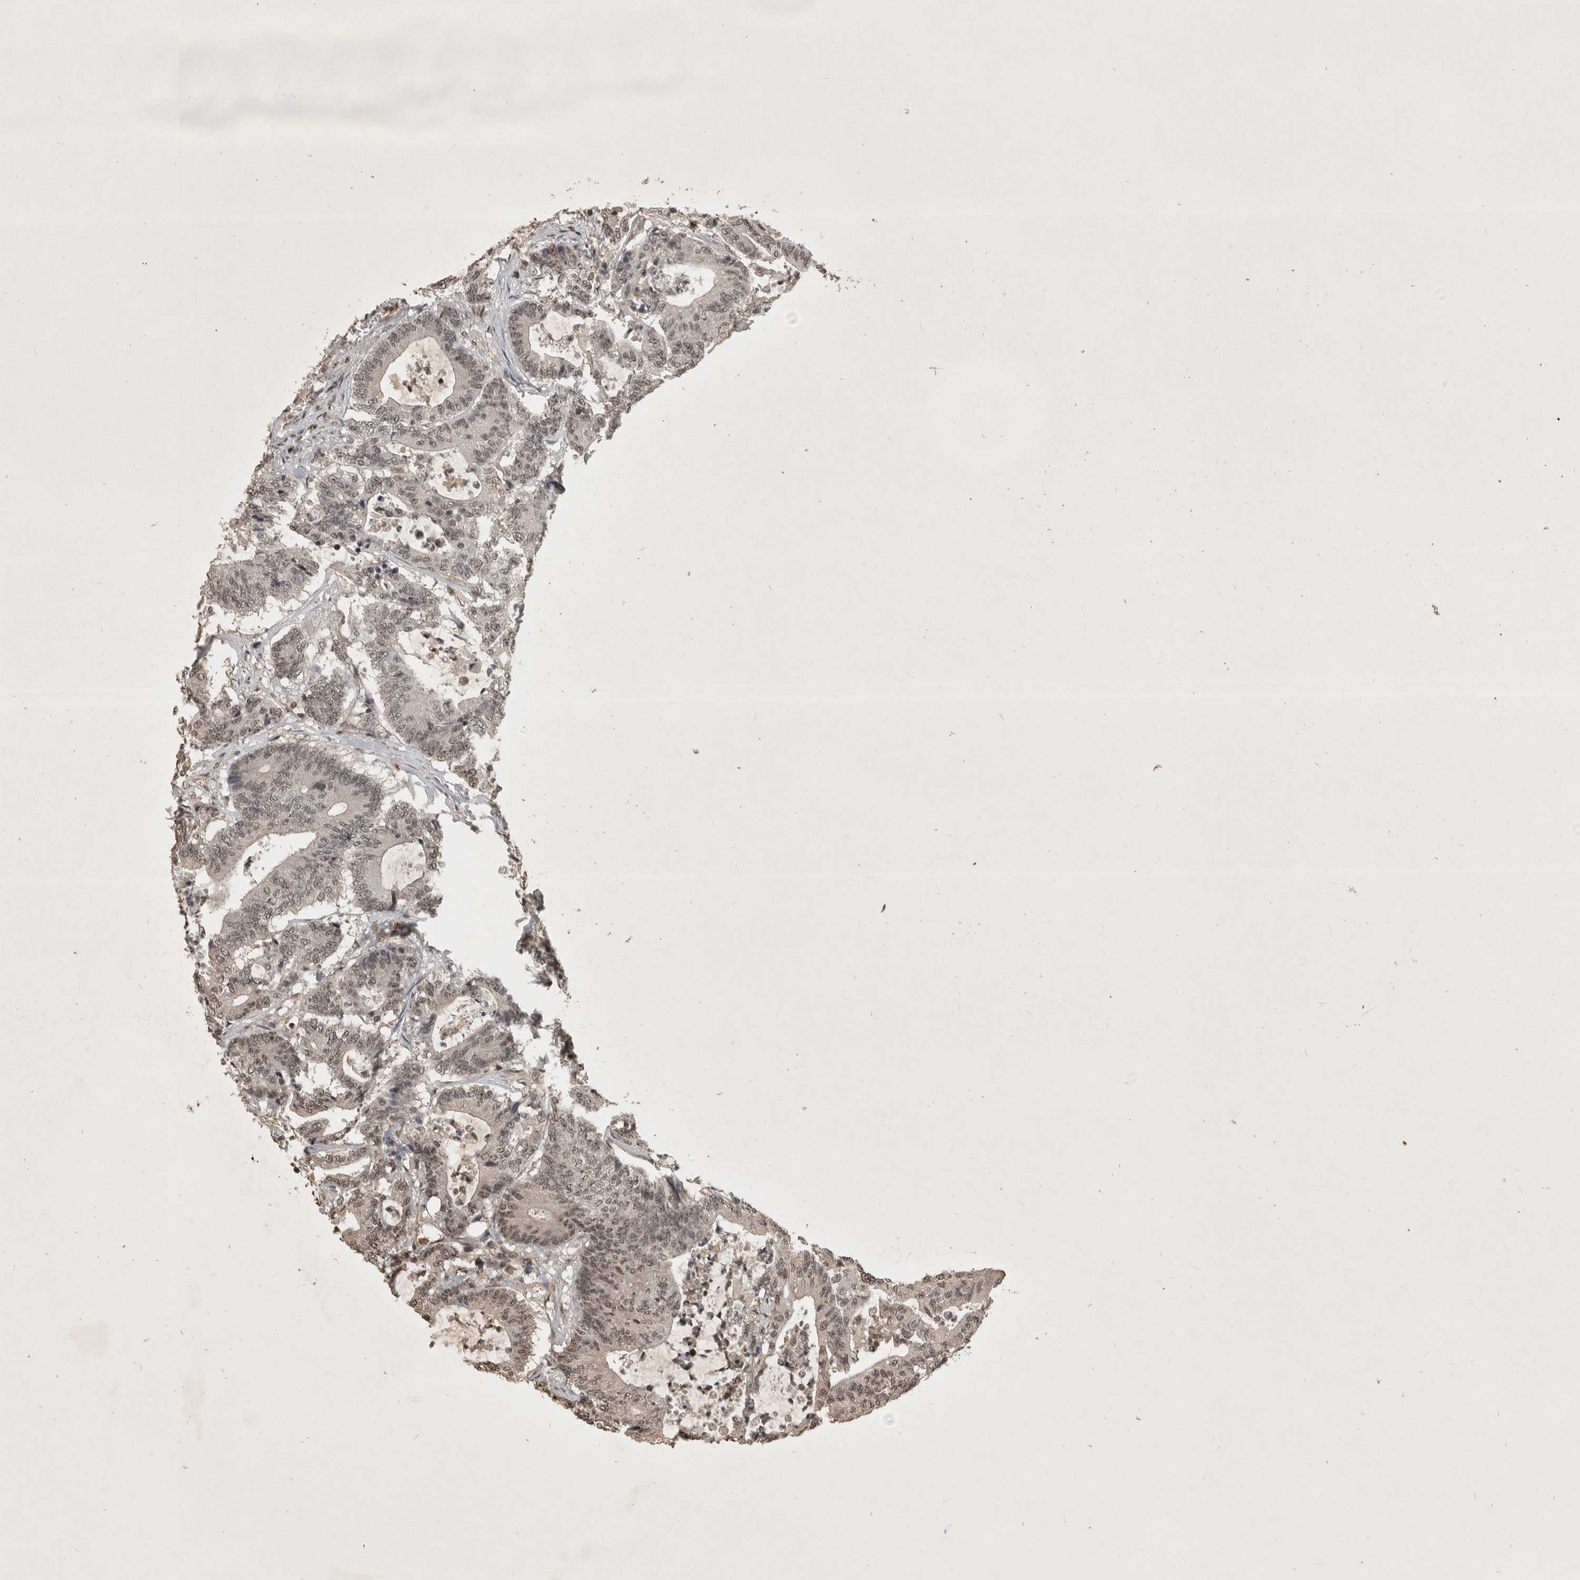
{"staining": {"intensity": "weak", "quantity": ">75%", "location": "nuclear"}, "tissue": "colorectal cancer", "cell_type": "Tumor cells", "image_type": "cancer", "snomed": [{"axis": "morphology", "description": "Adenocarcinoma, NOS"}, {"axis": "topography", "description": "Colon"}], "caption": "Colorectal cancer stained with a brown dye reveals weak nuclear positive positivity in about >75% of tumor cells.", "gene": "CBLL1", "patient": {"sex": "female", "age": 84}}